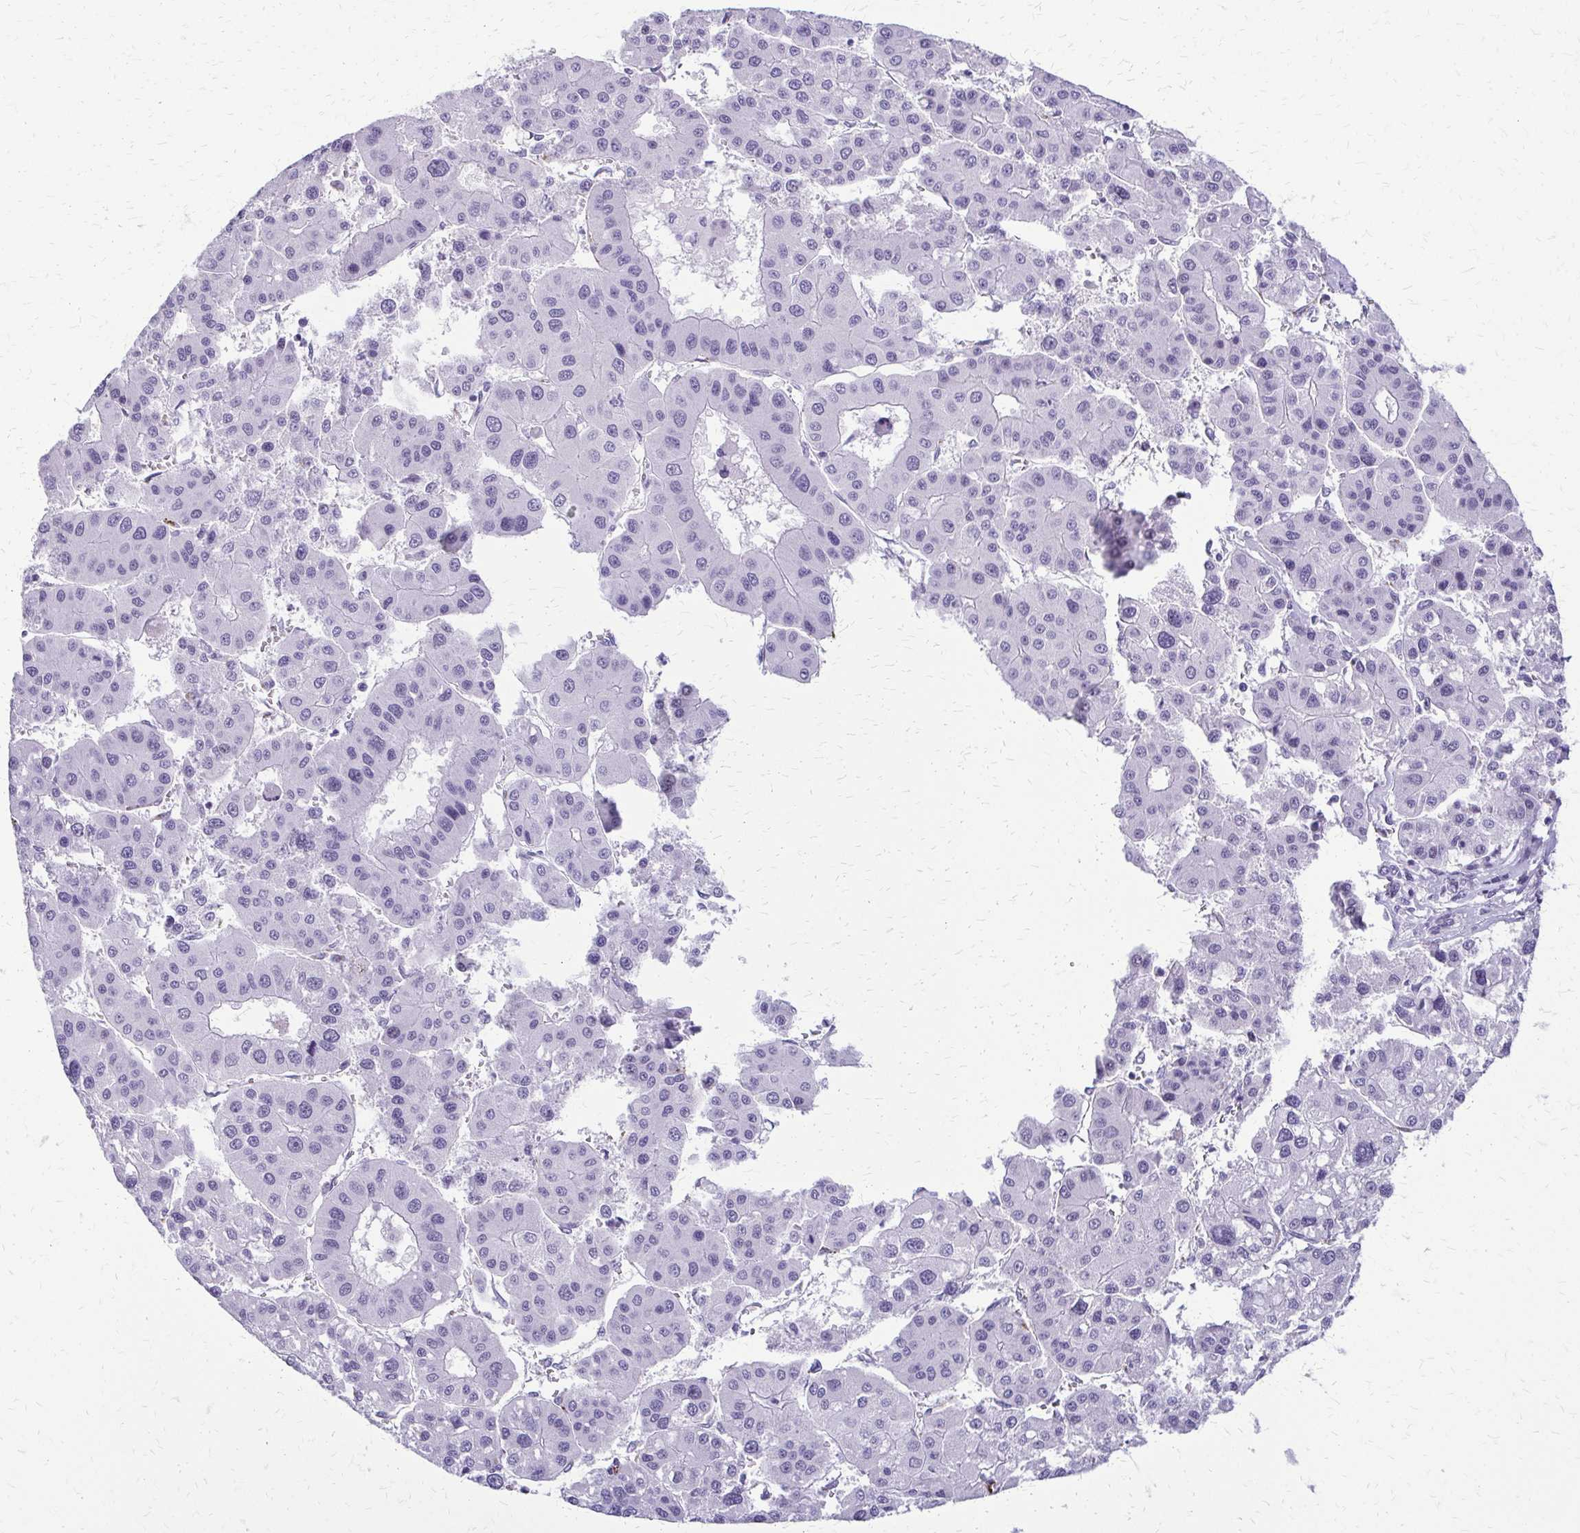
{"staining": {"intensity": "negative", "quantity": "none", "location": "none"}, "tissue": "liver cancer", "cell_type": "Tumor cells", "image_type": "cancer", "snomed": [{"axis": "morphology", "description": "Carcinoma, Hepatocellular, NOS"}, {"axis": "topography", "description": "Liver"}], "caption": "Tumor cells show no significant protein staining in liver cancer.", "gene": "FAM162B", "patient": {"sex": "male", "age": 73}}